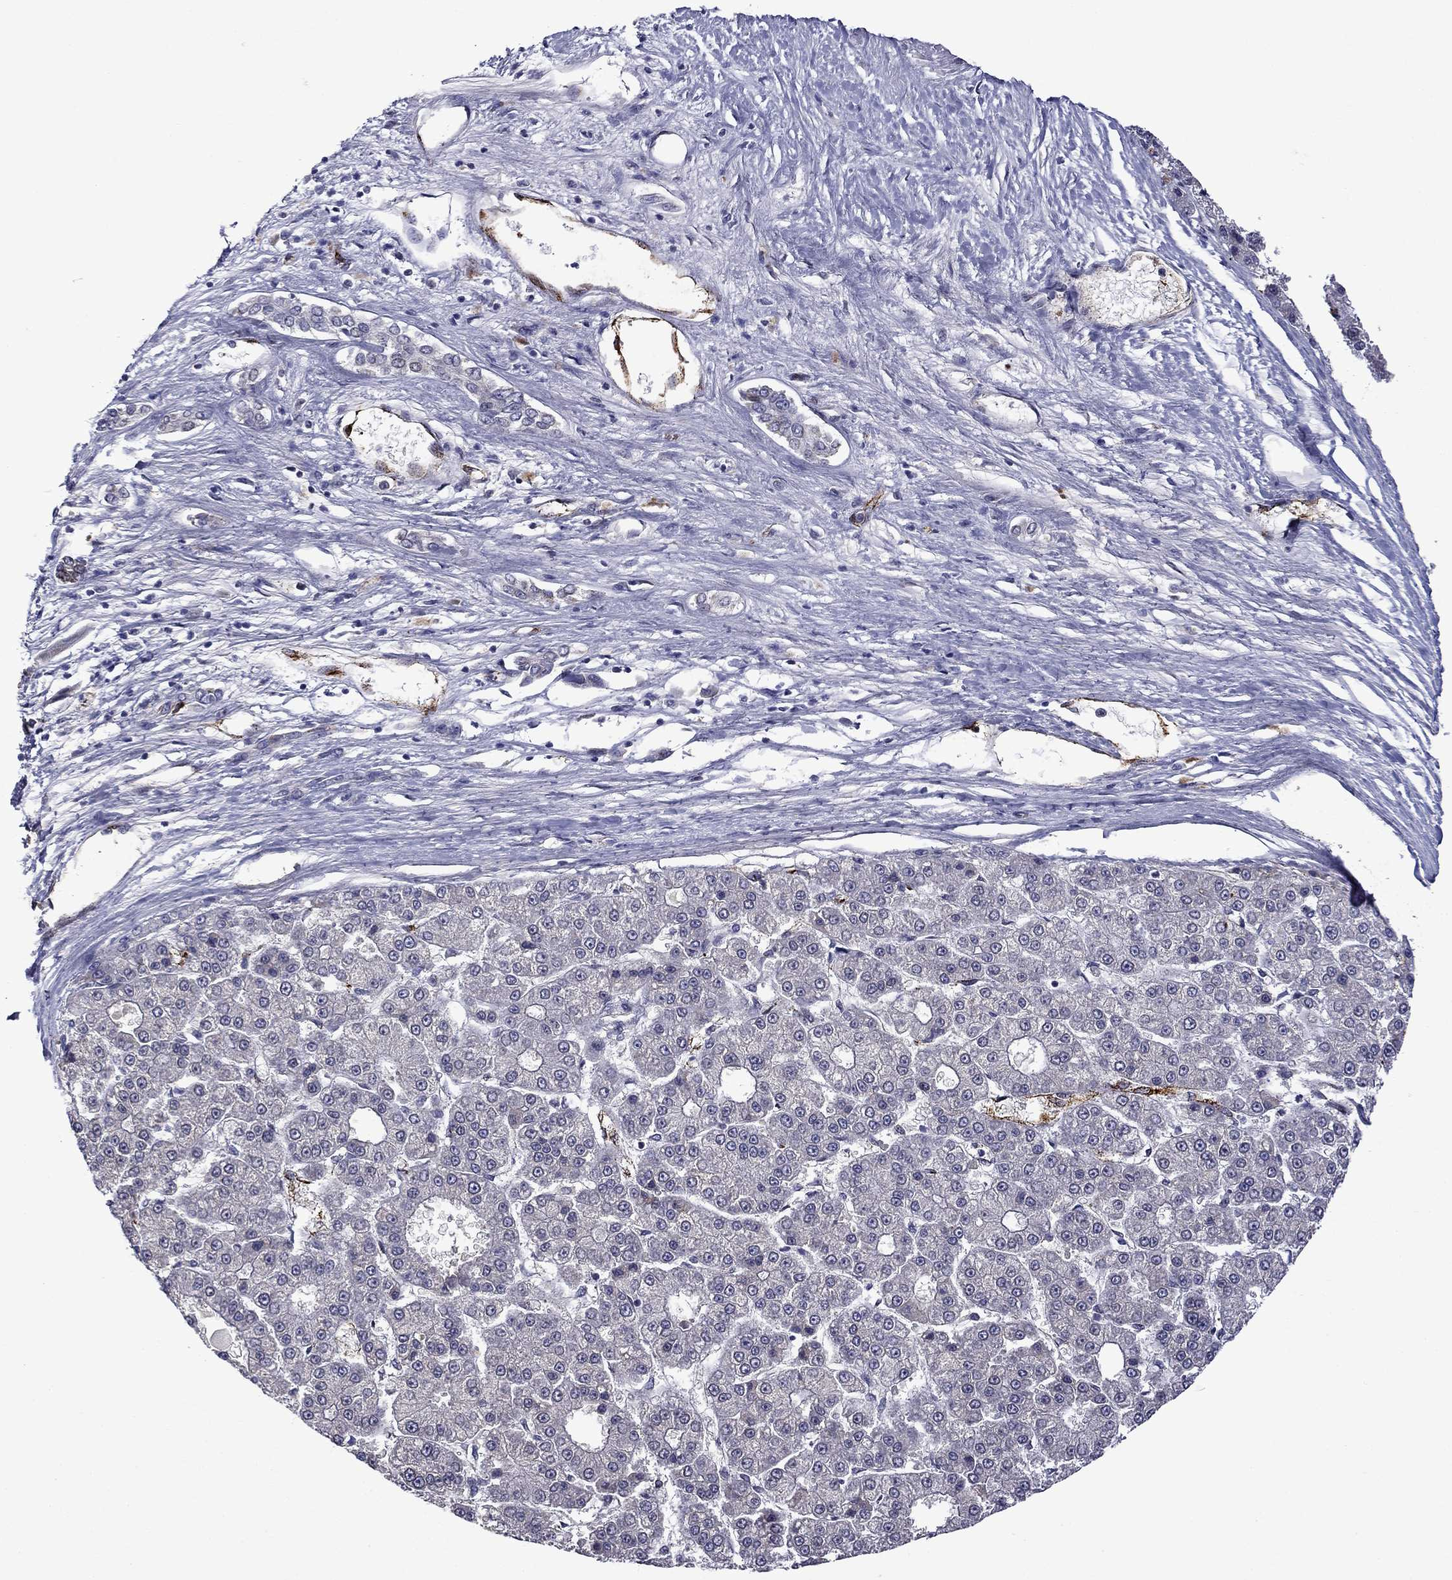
{"staining": {"intensity": "negative", "quantity": "none", "location": "none"}, "tissue": "liver cancer", "cell_type": "Tumor cells", "image_type": "cancer", "snomed": [{"axis": "morphology", "description": "Carcinoma, Hepatocellular, NOS"}, {"axis": "topography", "description": "Liver"}], "caption": "Histopathology image shows no protein positivity in tumor cells of liver cancer (hepatocellular carcinoma) tissue.", "gene": "SLITRK1", "patient": {"sex": "male", "age": 70}}